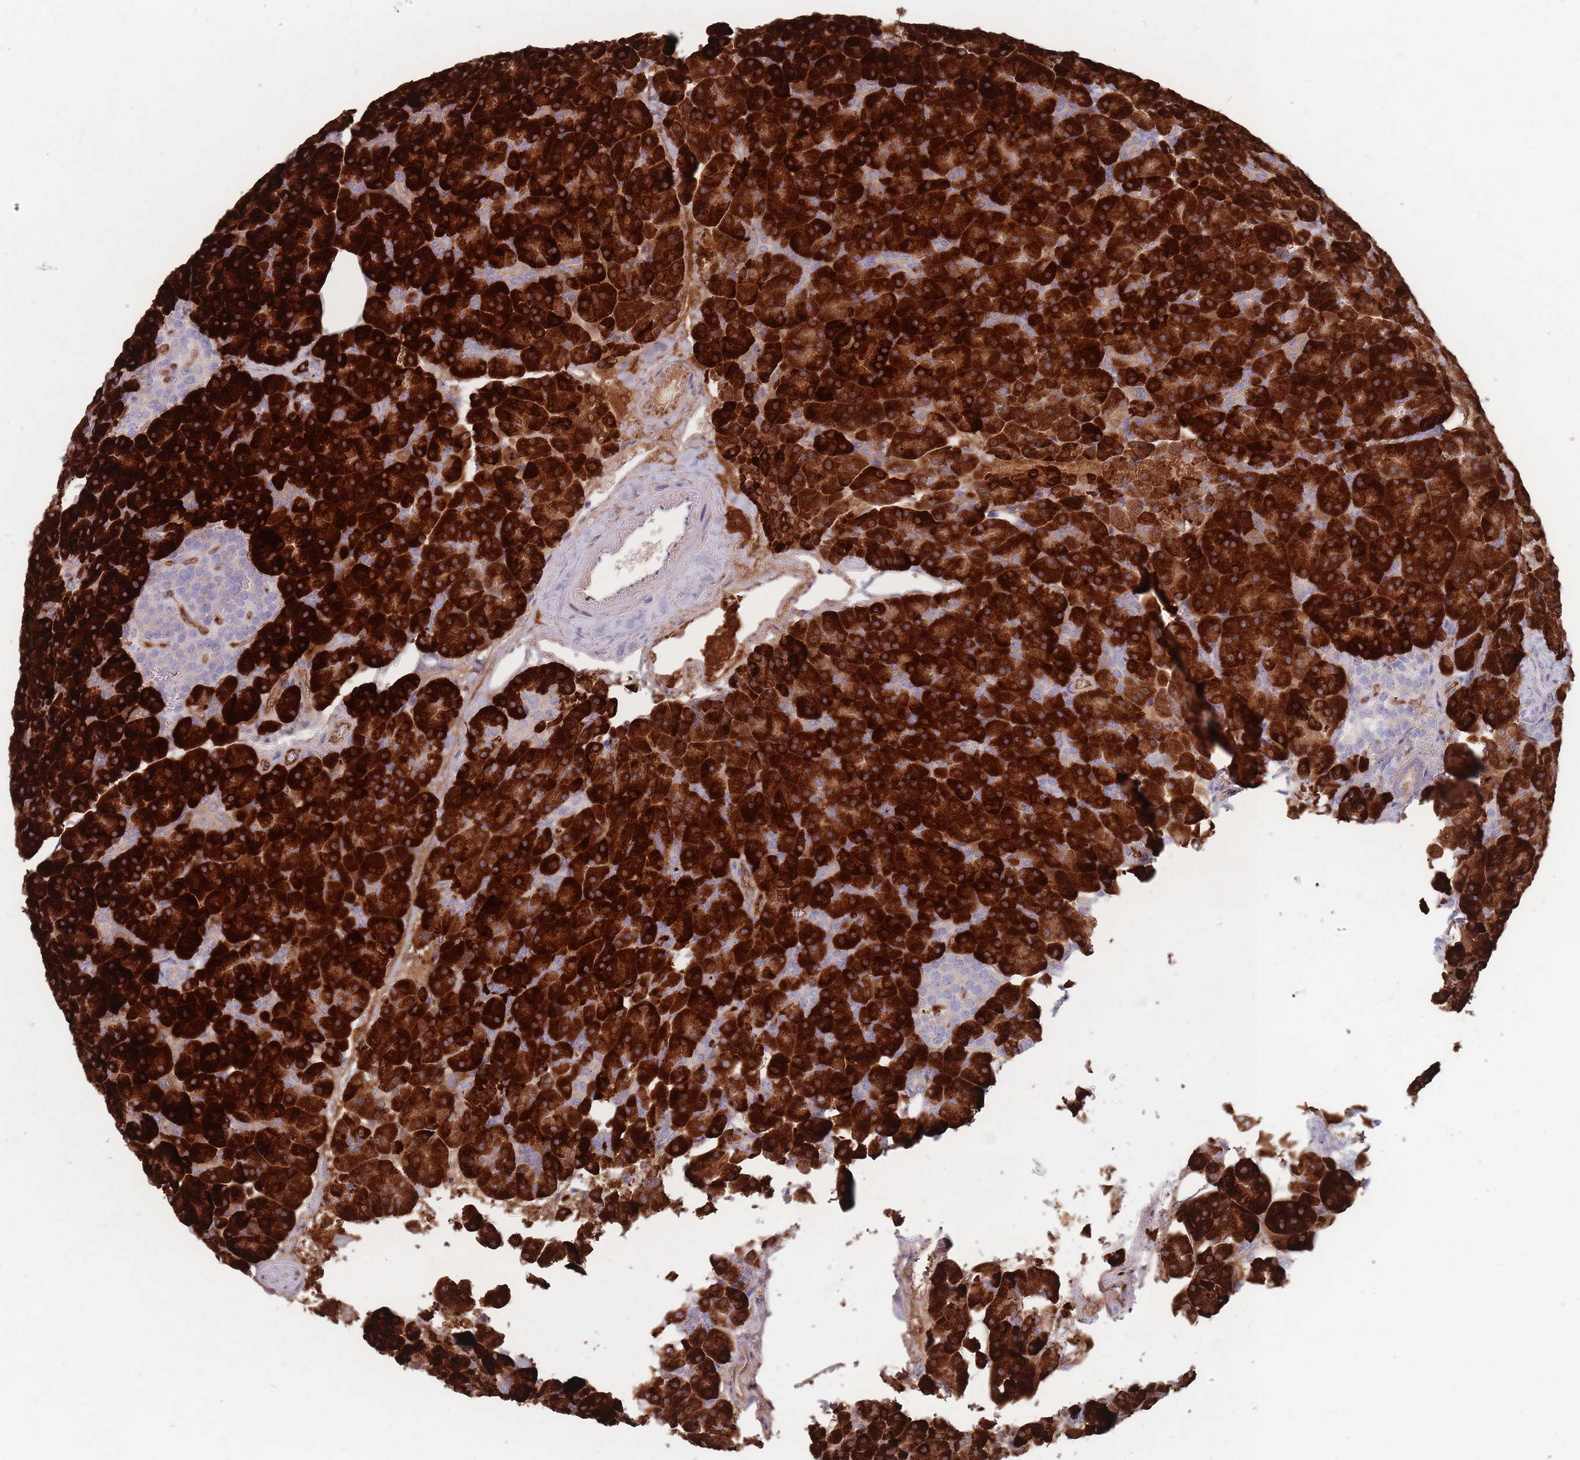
{"staining": {"intensity": "strong", "quantity": ">75%", "location": "cytoplasmic/membranous"}, "tissue": "pancreas", "cell_type": "Exocrine glandular cells", "image_type": "normal", "snomed": [{"axis": "morphology", "description": "Normal tissue, NOS"}, {"axis": "topography", "description": "Pancreas"}], "caption": "Pancreas stained with a brown dye shows strong cytoplasmic/membranous positive staining in approximately >75% of exocrine glandular cells.", "gene": "PLPP1", "patient": {"sex": "female", "age": 74}}